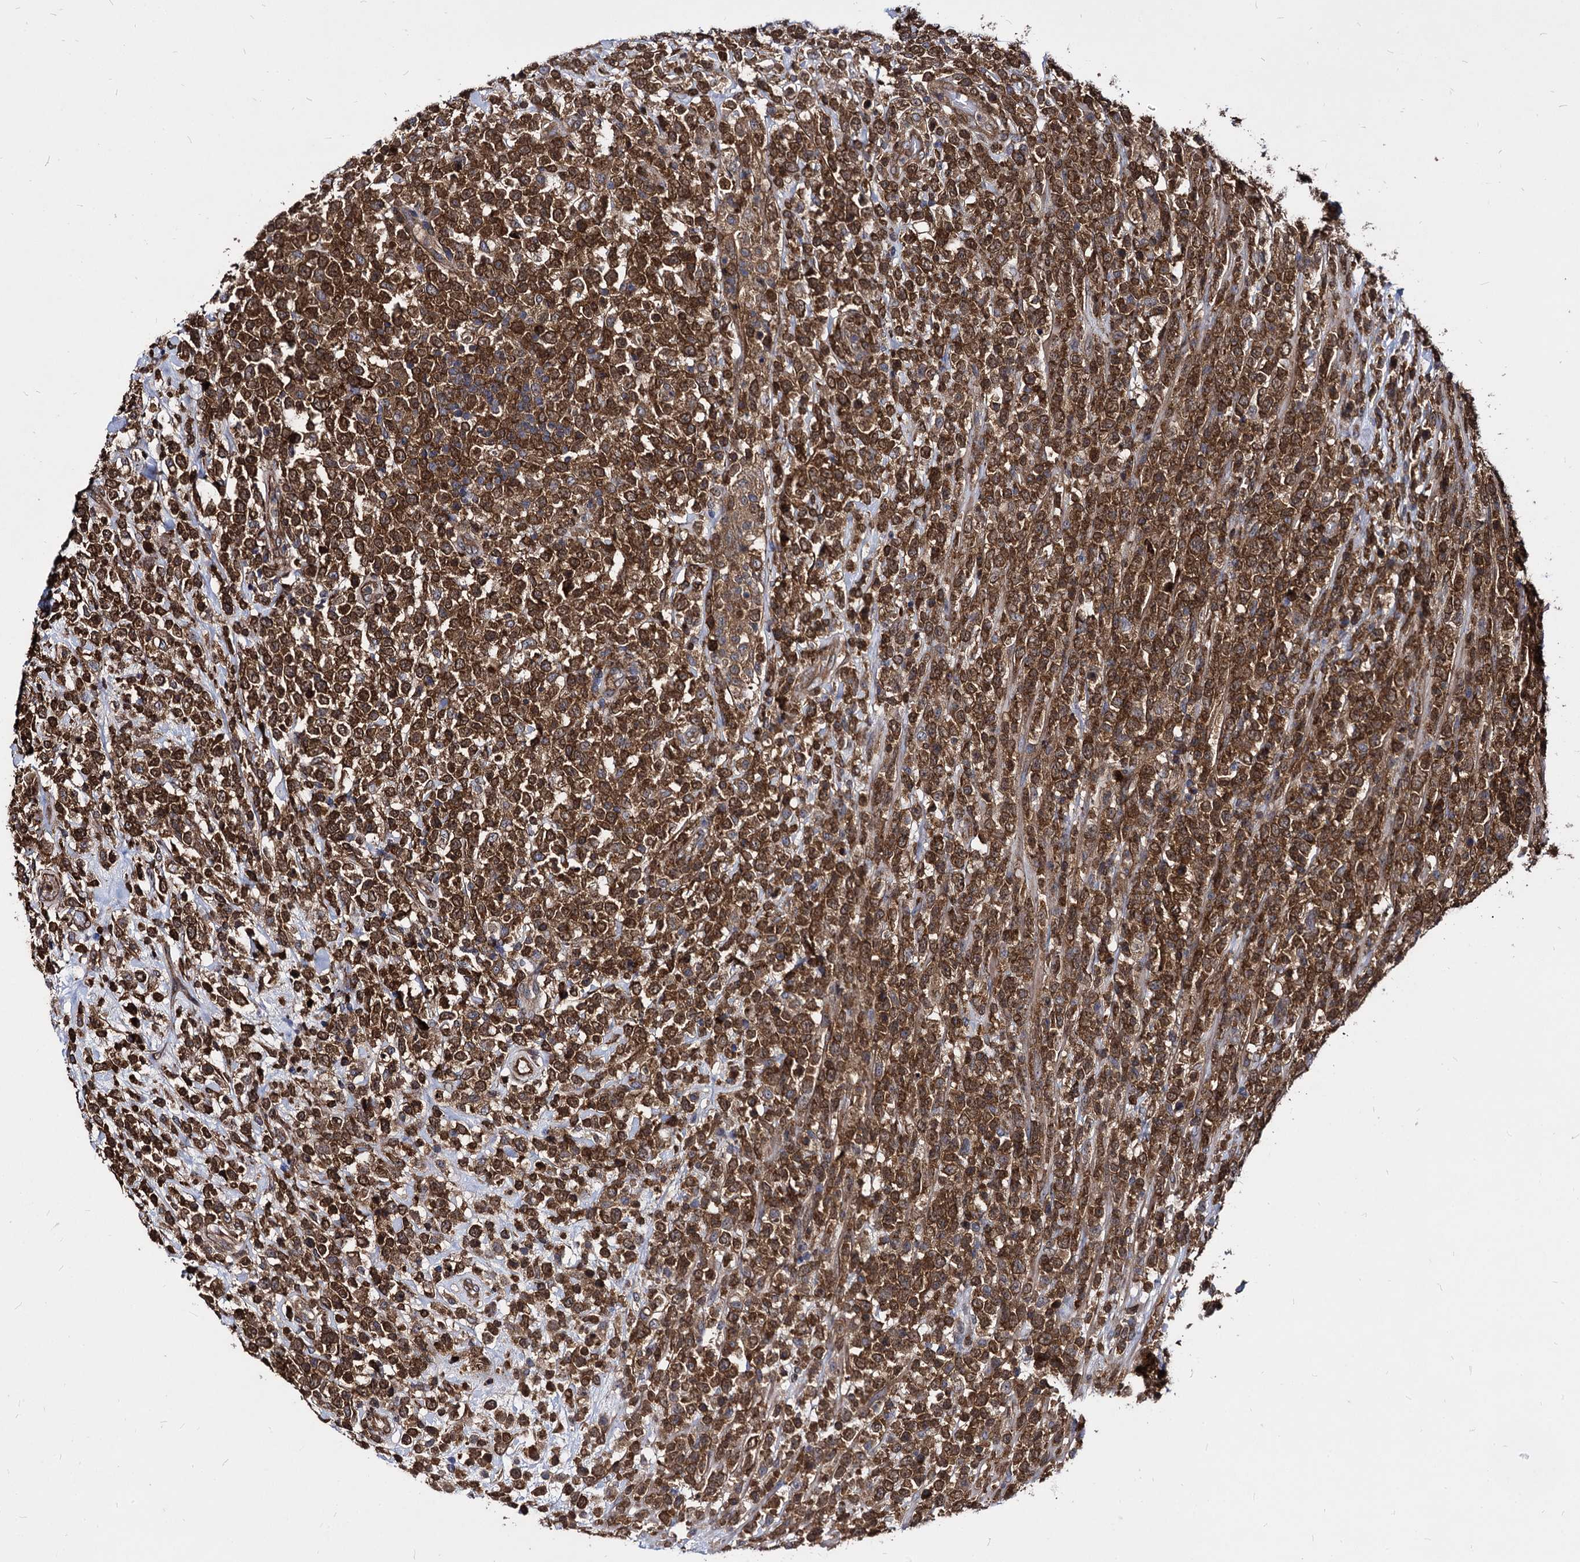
{"staining": {"intensity": "strong", "quantity": ">75%", "location": "cytoplasmic/membranous"}, "tissue": "lymphoma", "cell_type": "Tumor cells", "image_type": "cancer", "snomed": [{"axis": "morphology", "description": "Malignant lymphoma, non-Hodgkin's type, High grade"}, {"axis": "topography", "description": "Colon"}], "caption": "IHC photomicrograph of human malignant lymphoma, non-Hodgkin's type (high-grade) stained for a protein (brown), which reveals high levels of strong cytoplasmic/membranous positivity in approximately >75% of tumor cells.", "gene": "NME1", "patient": {"sex": "female", "age": 53}}